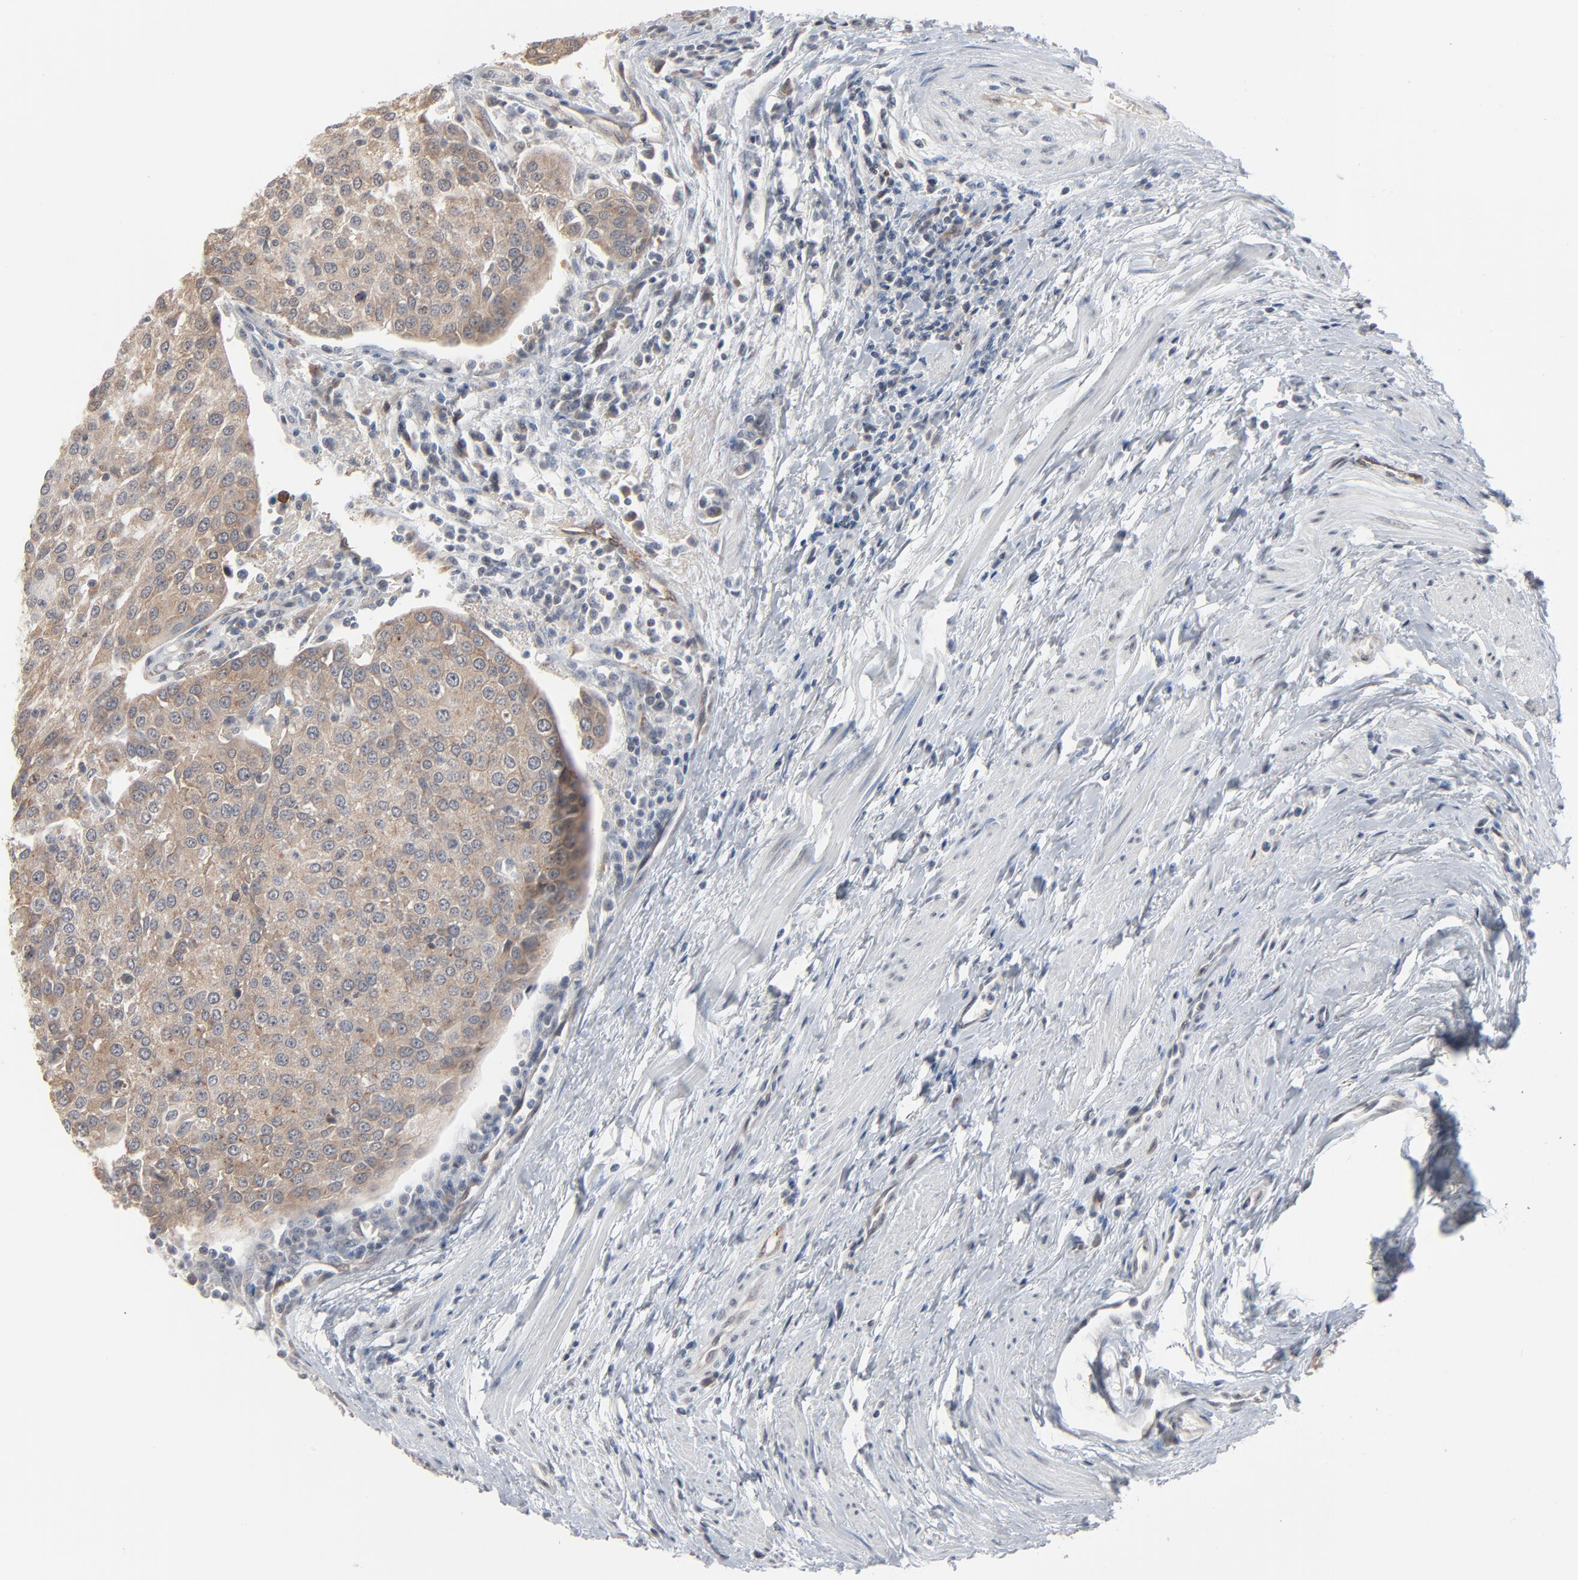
{"staining": {"intensity": "moderate", "quantity": ">75%", "location": "cytoplasmic/membranous"}, "tissue": "urothelial cancer", "cell_type": "Tumor cells", "image_type": "cancer", "snomed": [{"axis": "morphology", "description": "Urothelial carcinoma, High grade"}, {"axis": "topography", "description": "Urinary bladder"}], "caption": "The immunohistochemical stain shows moderate cytoplasmic/membranous staining in tumor cells of urothelial cancer tissue. (DAB (3,3'-diaminobenzidine) IHC, brown staining for protein, blue staining for nuclei).", "gene": "ITPR3", "patient": {"sex": "female", "age": 85}}